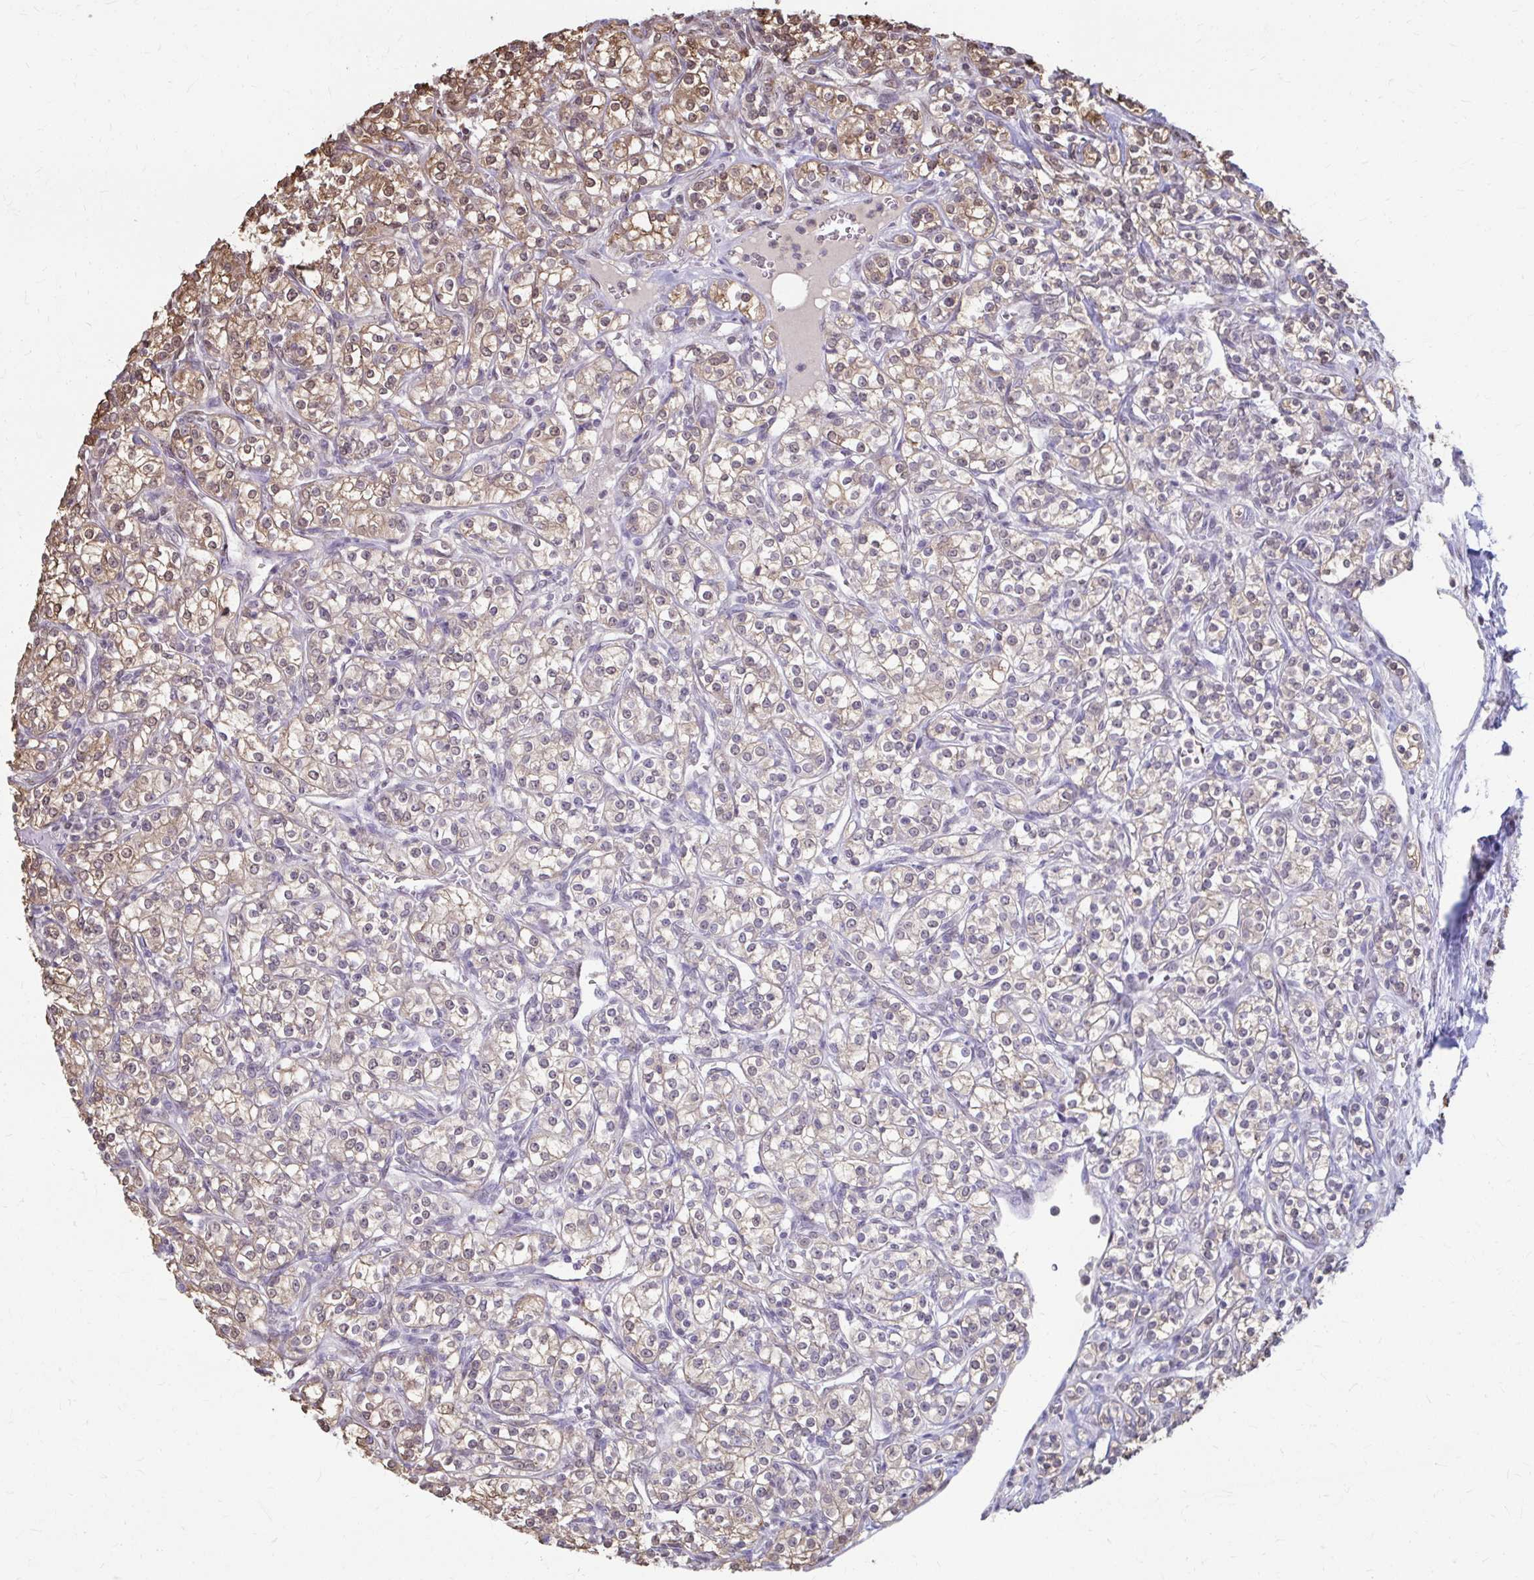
{"staining": {"intensity": "weak", "quantity": ">75%", "location": "cytoplasmic/membranous,nuclear"}, "tissue": "renal cancer", "cell_type": "Tumor cells", "image_type": "cancer", "snomed": [{"axis": "morphology", "description": "Adenocarcinoma, NOS"}, {"axis": "topography", "description": "Kidney"}], "caption": "Renal adenocarcinoma stained with a protein marker shows weak staining in tumor cells.", "gene": "ING4", "patient": {"sex": "male", "age": 77}}